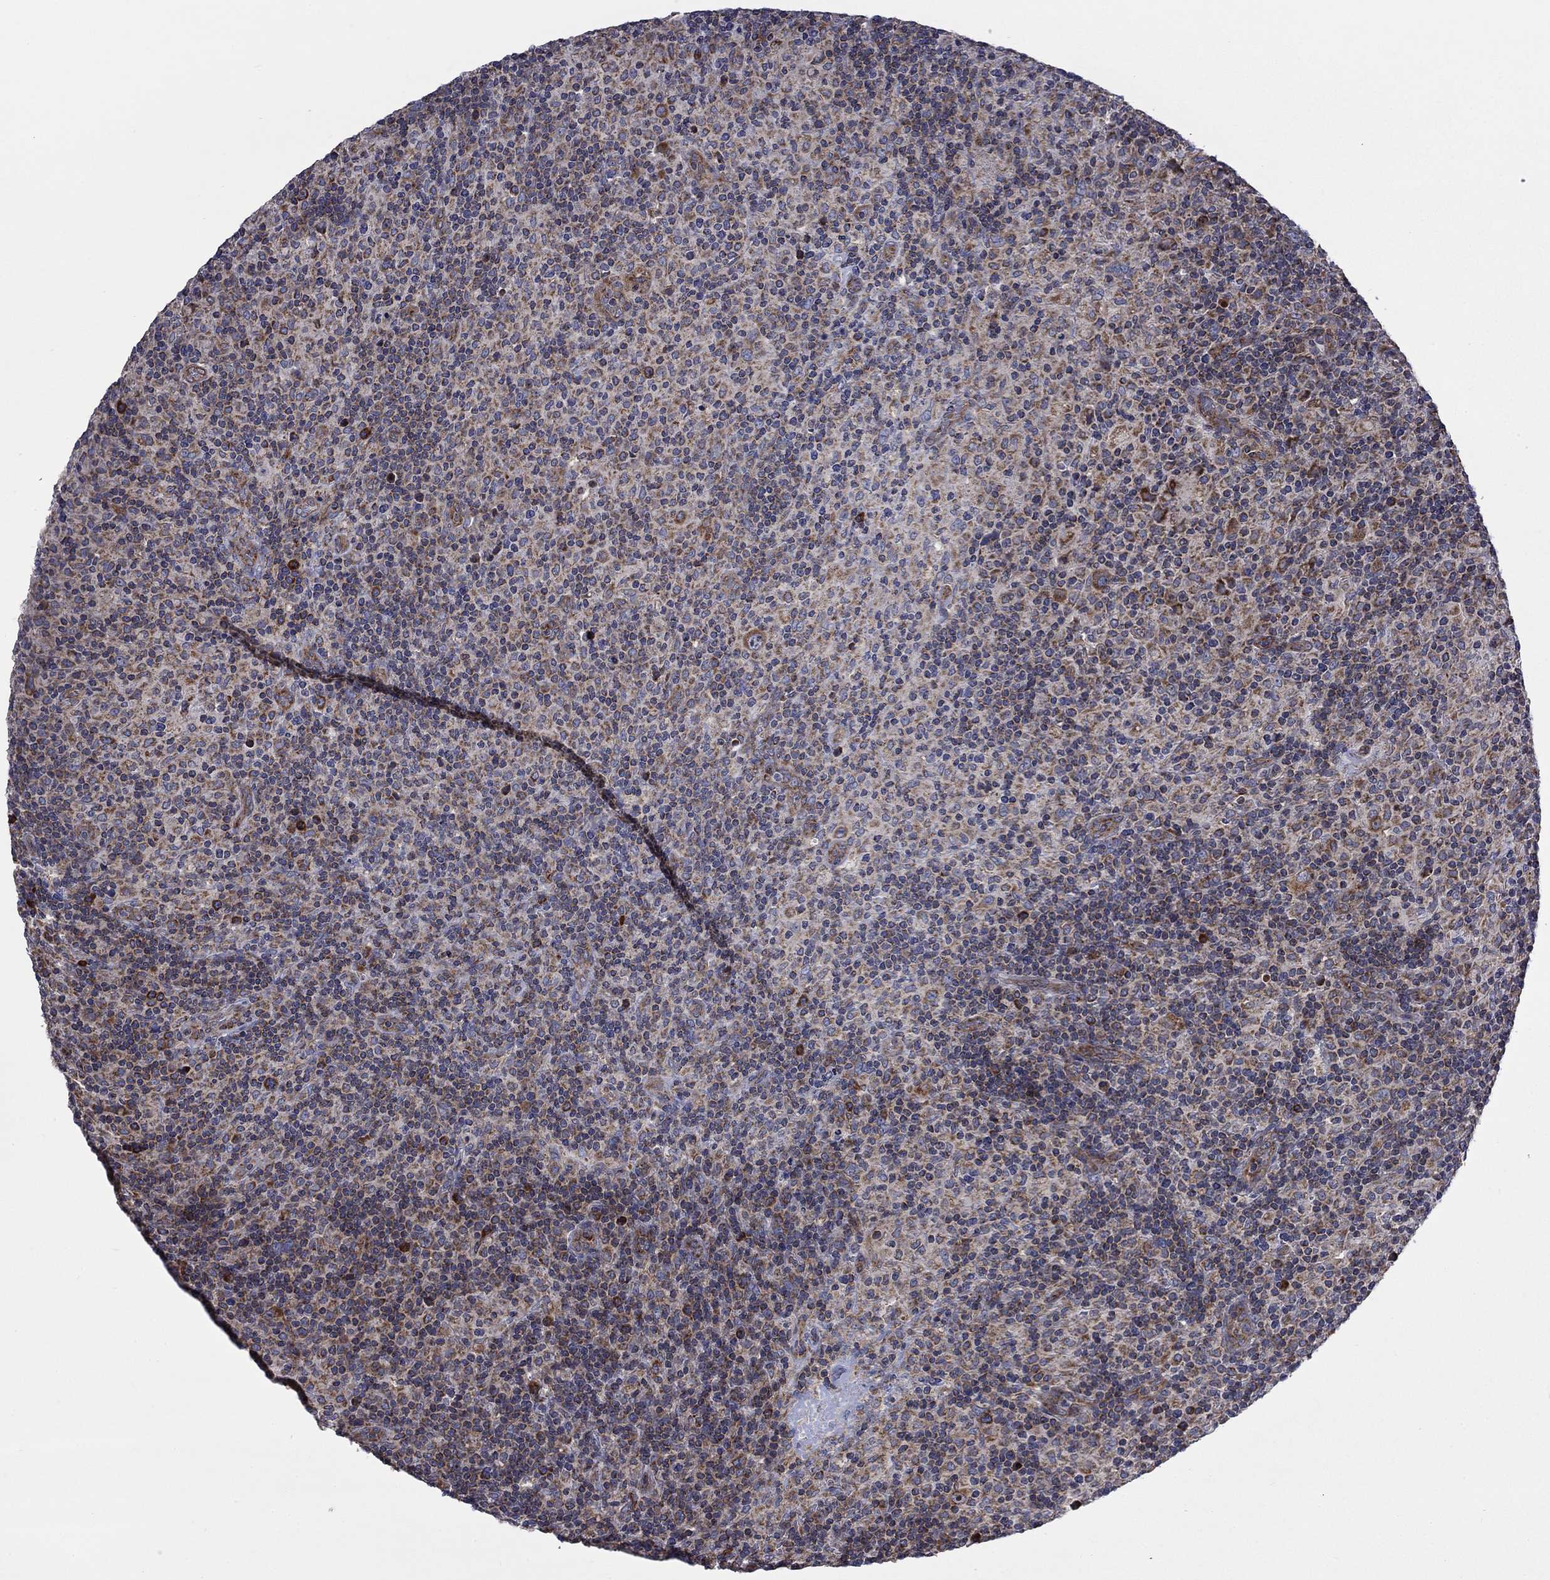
{"staining": {"intensity": "moderate", "quantity": ">75%", "location": "cytoplasmic/membranous"}, "tissue": "lymphoma", "cell_type": "Tumor cells", "image_type": "cancer", "snomed": [{"axis": "morphology", "description": "Hodgkin's disease, NOS"}, {"axis": "topography", "description": "Lymph node"}], "caption": "Protein staining displays moderate cytoplasmic/membranous staining in about >75% of tumor cells in lymphoma. (IHC, brightfield microscopy, high magnification).", "gene": "RPLP0", "patient": {"sex": "male", "age": 70}}